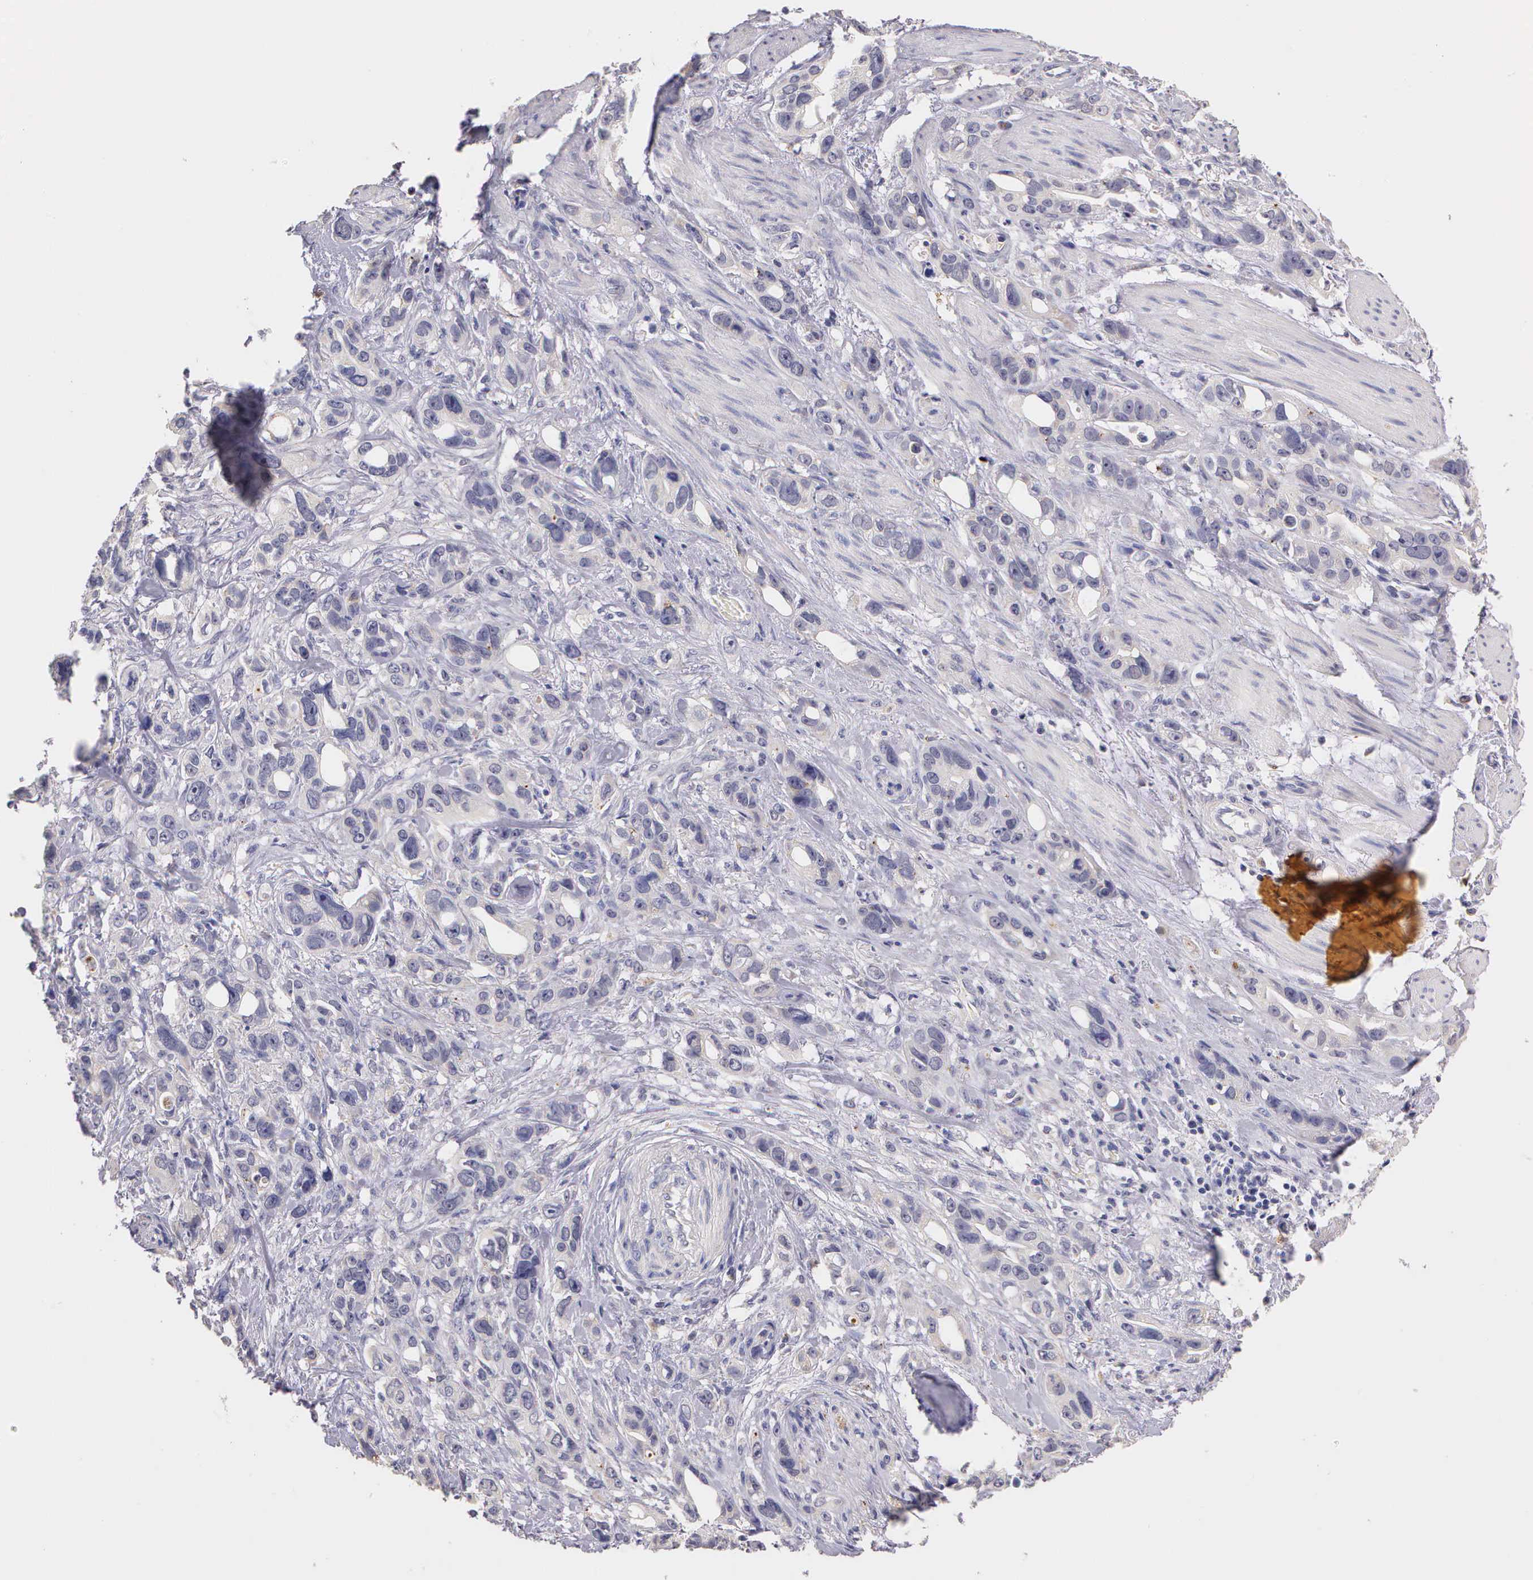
{"staining": {"intensity": "negative", "quantity": "none", "location": "none"}, "tissue": "stomach cancer", "cell_type": "Tumor cells", "image_type": "cancer", "snomed": [{"axis": "morphology", "description": "Adenocarcinoma, NOS"}, {"axis": "topography", "description": "Stomach, upper"}], "caption": "Tumor cells are negative for brown protein staining in stomach cancer (adenocarcinoma). The staining is performed using DAB brown chromogen with nuclei counter-stained in using hematoxylin.", "gene": "ESR1", "patient": {"sex": "male", "age": 47}}